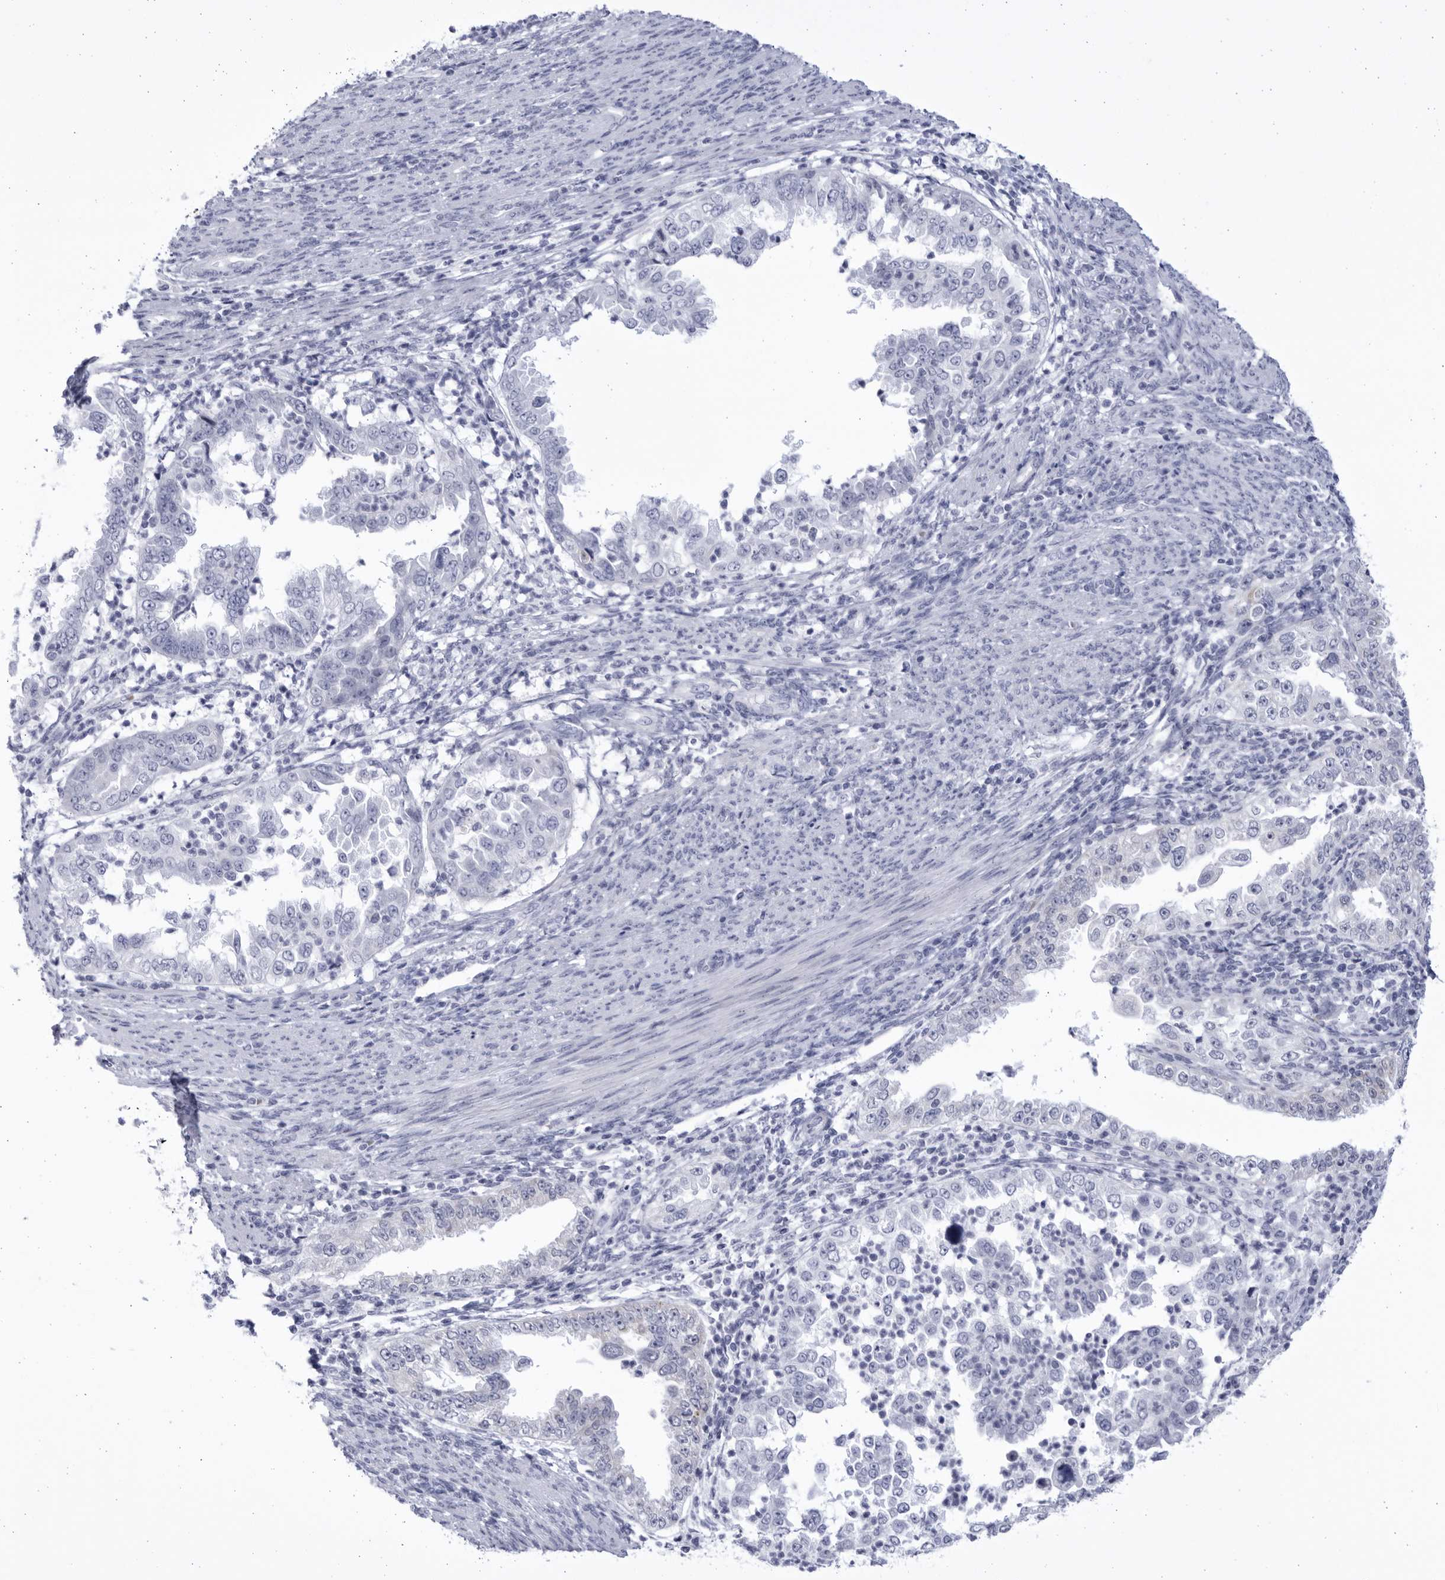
{"staining": {"intensity": "negative", "quantity": "none", "location": "none"}, "tissue": "endometrial cancer", "cell_type": "Tumor cells", "image_type": "cancer", "snomed": [{"axis": "morphology", "description": "Adenocarcinoma, NOS"}, {"axis": "topography", "description": "Endometrium"}], "caption": "Protein analysis of endometrial cancer exhibits no significant expression in tumor cells.", "gene": "CCDC181", "patient": {"sex": "female", "age": 85}}